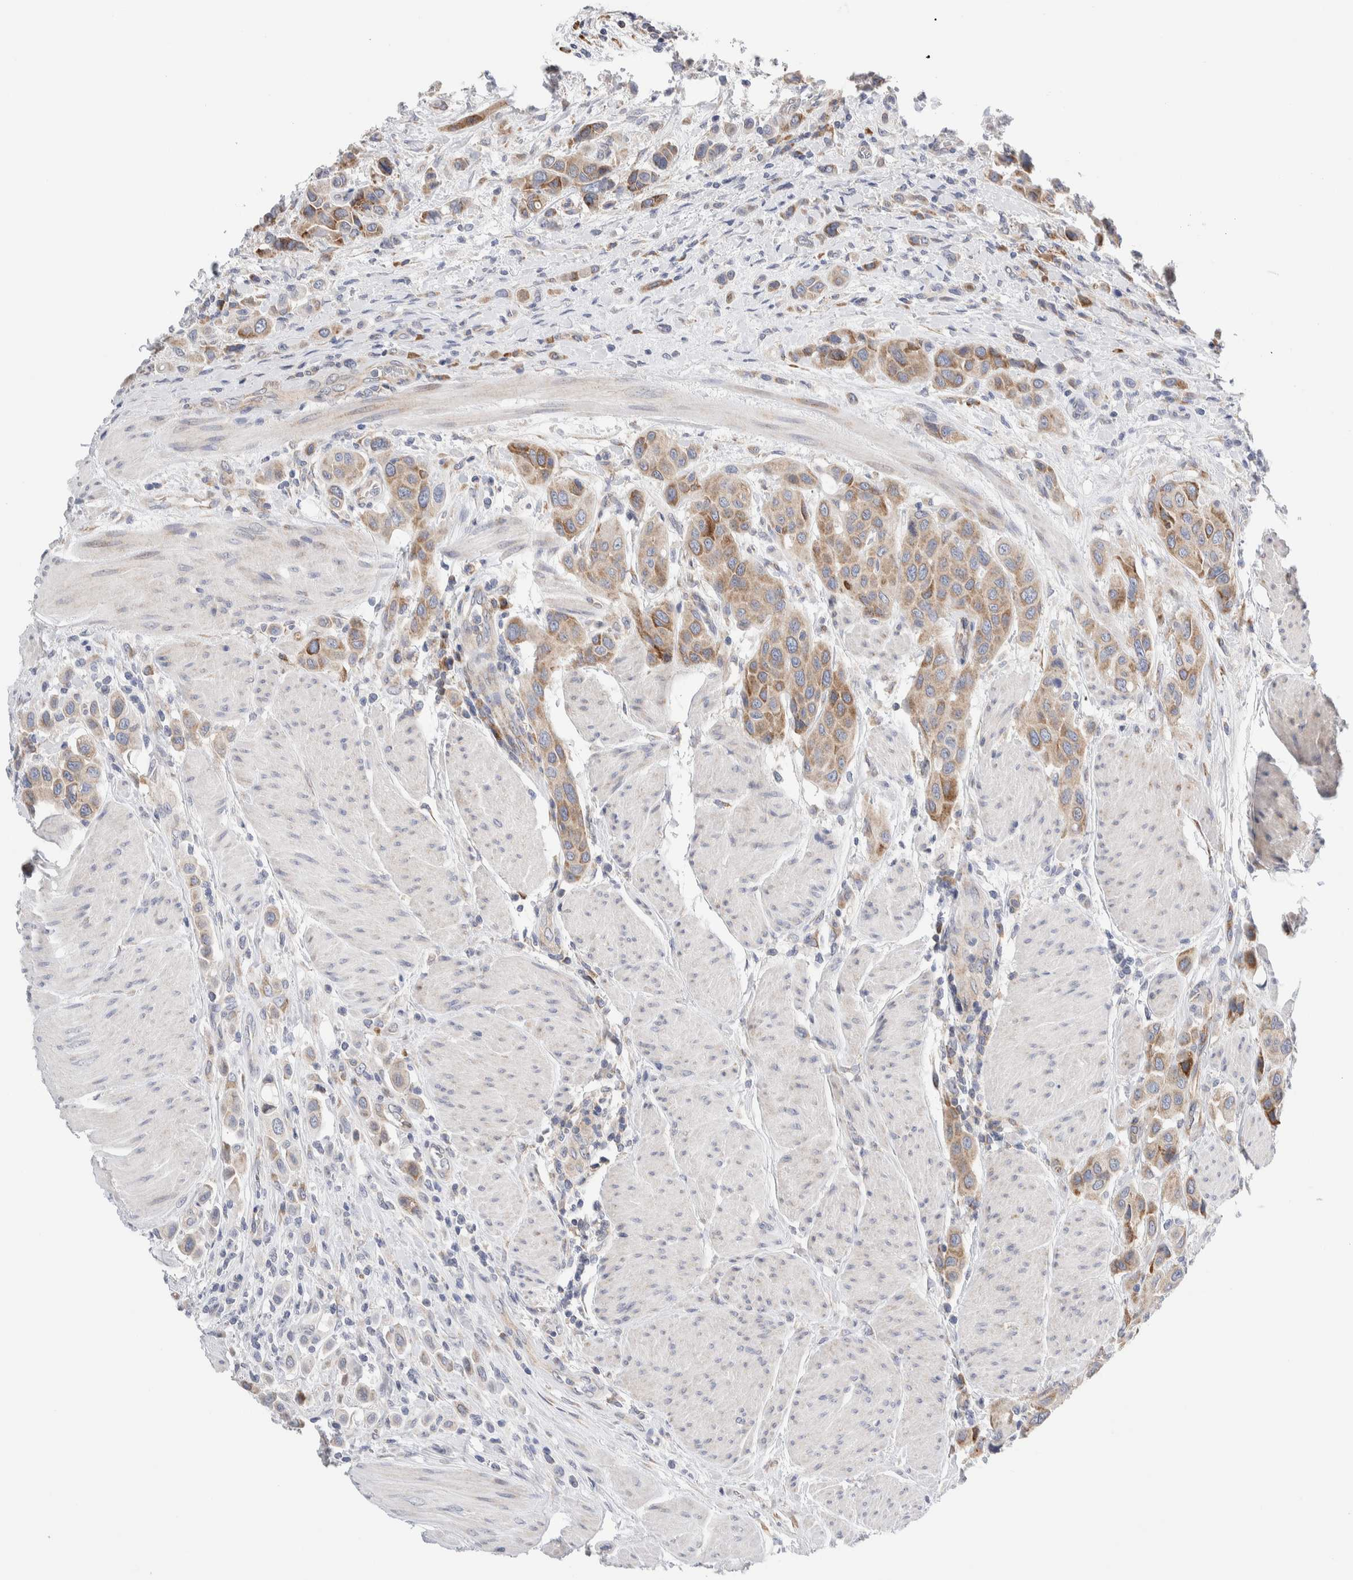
{"staining": {"intensity": "moderate", "quantity": ">75%", "location": "cytoplasmic/membranous"}, "tissue": "urothelial cancer", "cell_type": "Tumor cells", "image_type": "cancer", "snomed": [{"axis": "morphology", "description": "Urothelial carcinoma, High grade"}, {"axis": "topography", "description": "Urinary bladder"}], "caption": "Protein staining displays moderate cytoplasmic/membranous staining in approximately >75% of tumor cells in high-grade urothelial carcinoma.", "gene": "RACK1", "patient": {"sex": "male", "age": 50}}